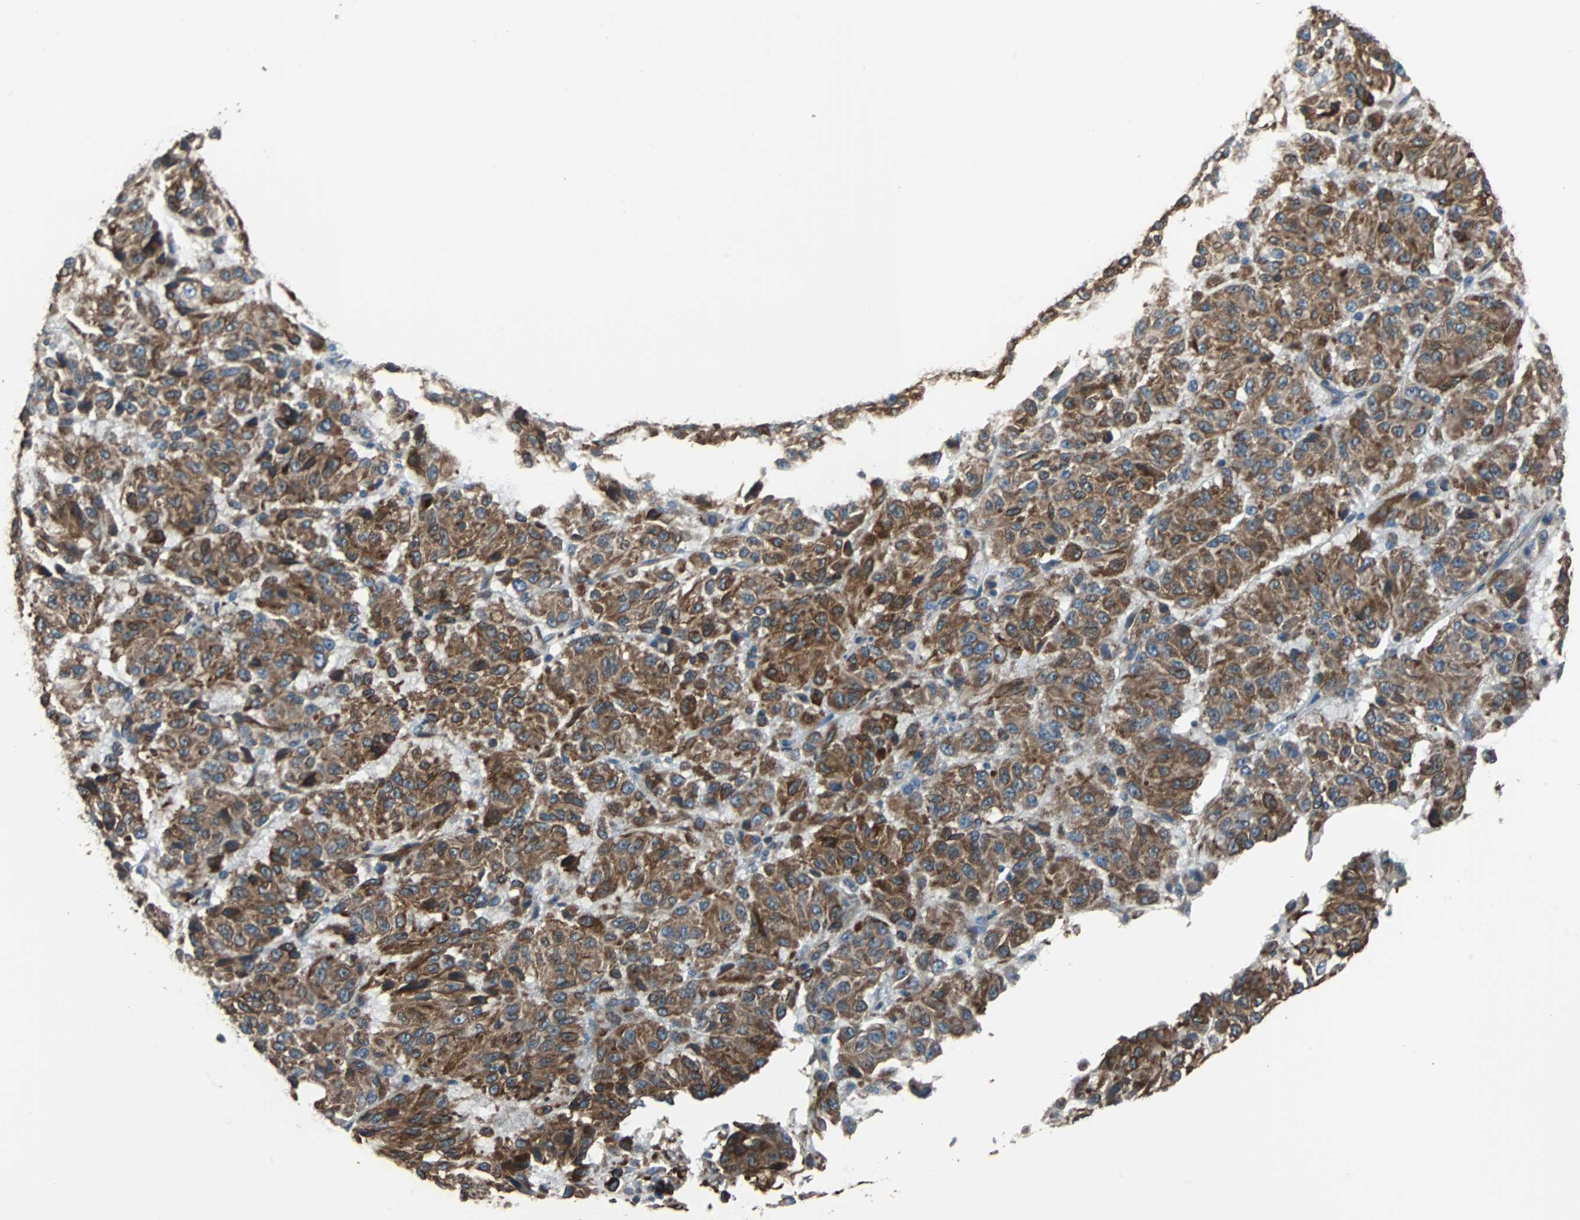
{"staining": {"intensity": "strong", "quantity": ">75%", "location": "cytoplasmic/membranous"}, "tissue": "melanoma", "cell_type": "Tumor cells", "image_type": "cancer", "snomed": [{"axis": "morphology", "description": "Malignant melanoma, Metastatic site"}, {"axis": "topography", "description": "Lung"}], "caption": "Protein staining shows strong cytoplasmic/membranous expression in about >75% of tumor cells in melanoma.", "gene": "PBXIP1", "patient": {"sex": "male", "age": 64}}